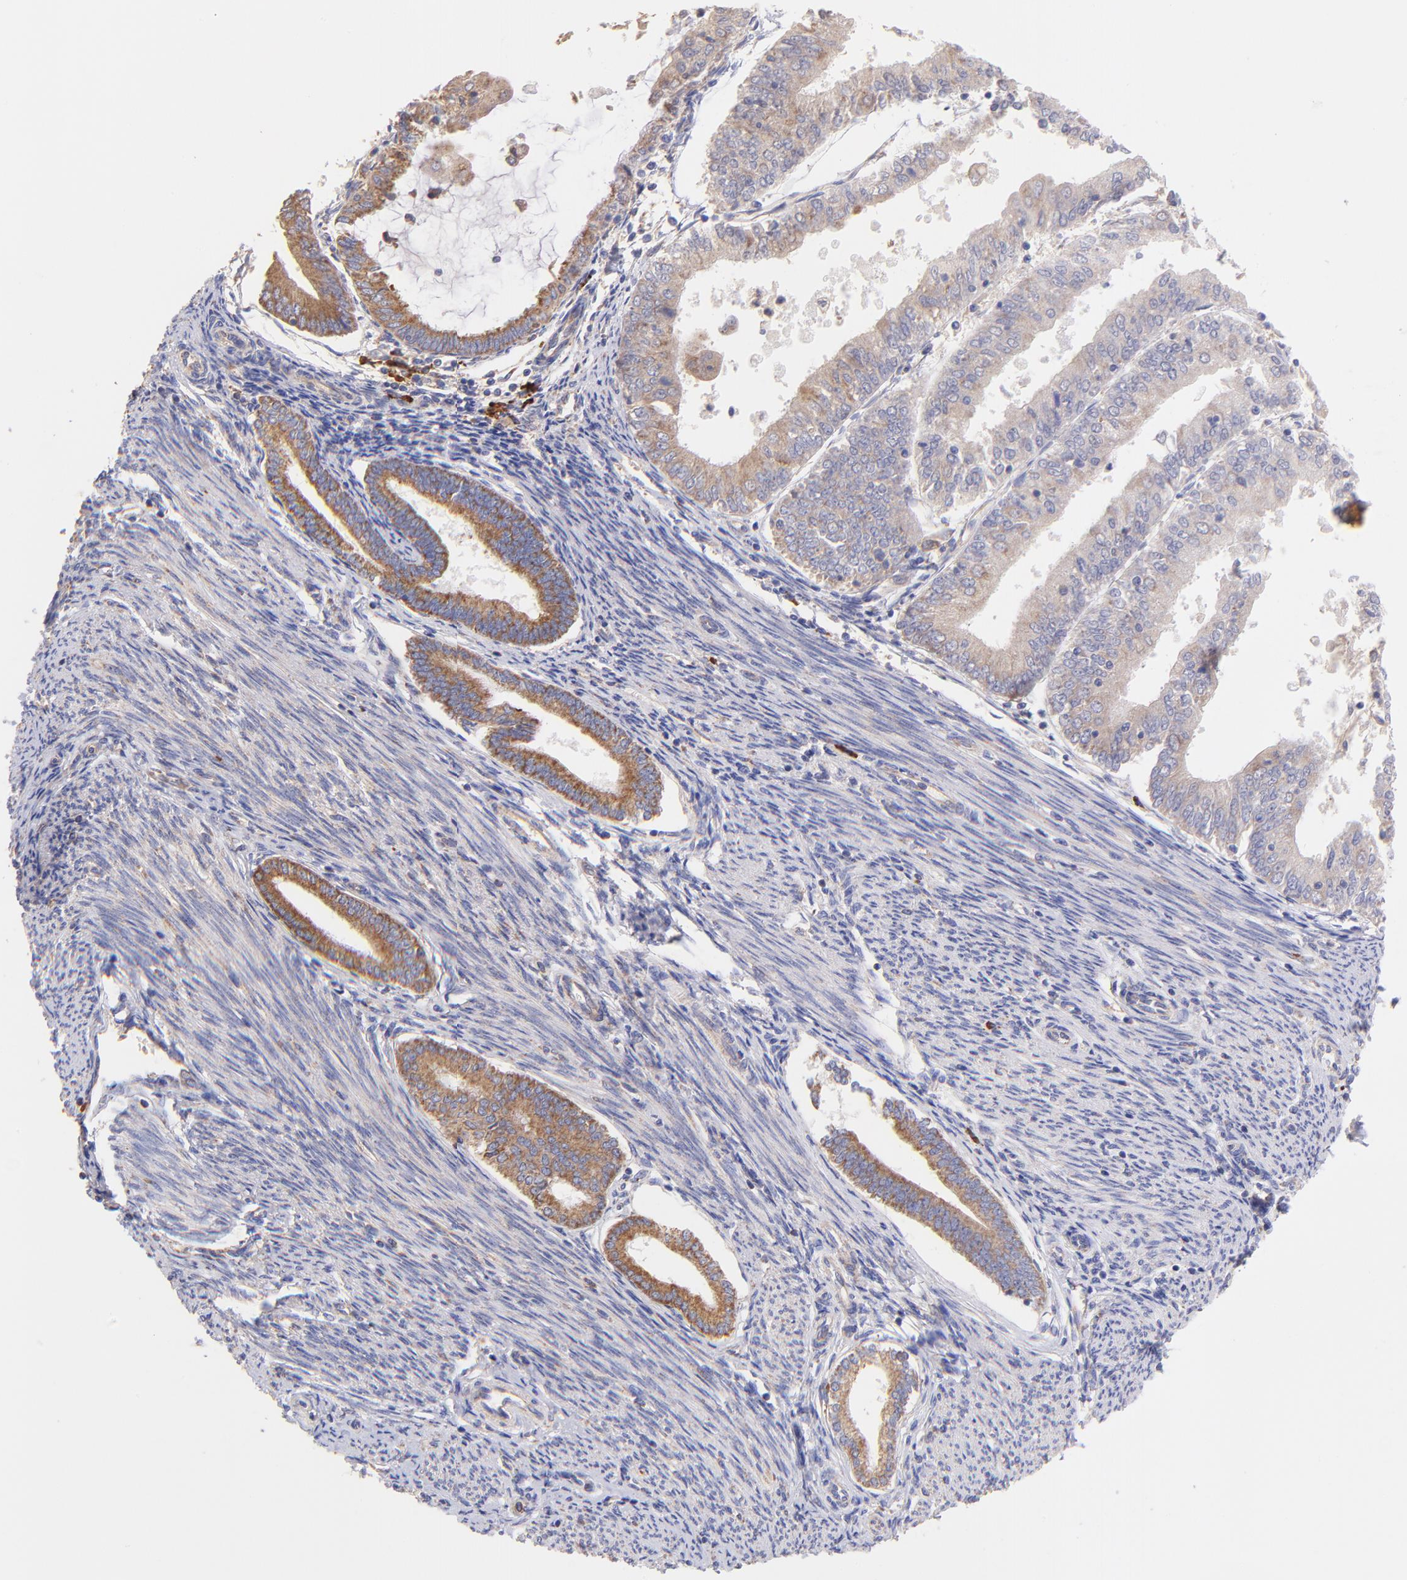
{"staining": {"intensity": "weak", "quantity": ">75%", "location": "cytoplasmic/membranous"}, "tissue": "endometrial cancer", "cell_type": "Tumor cells", "image_type": "cancer", "snomed": [{"axis": "morphology", "description": "Adenocarcinoma, NOS"}, {"axis": "topography", "description": "Endometrium"}], "caption": "Tumor cells show low levels of weak cytoplasmic/membranous expression in about >75% of cells in adenocarcinoma (endometrial).", "gene": "PREX1", "patient": {"sex": "female", "age": 79}}